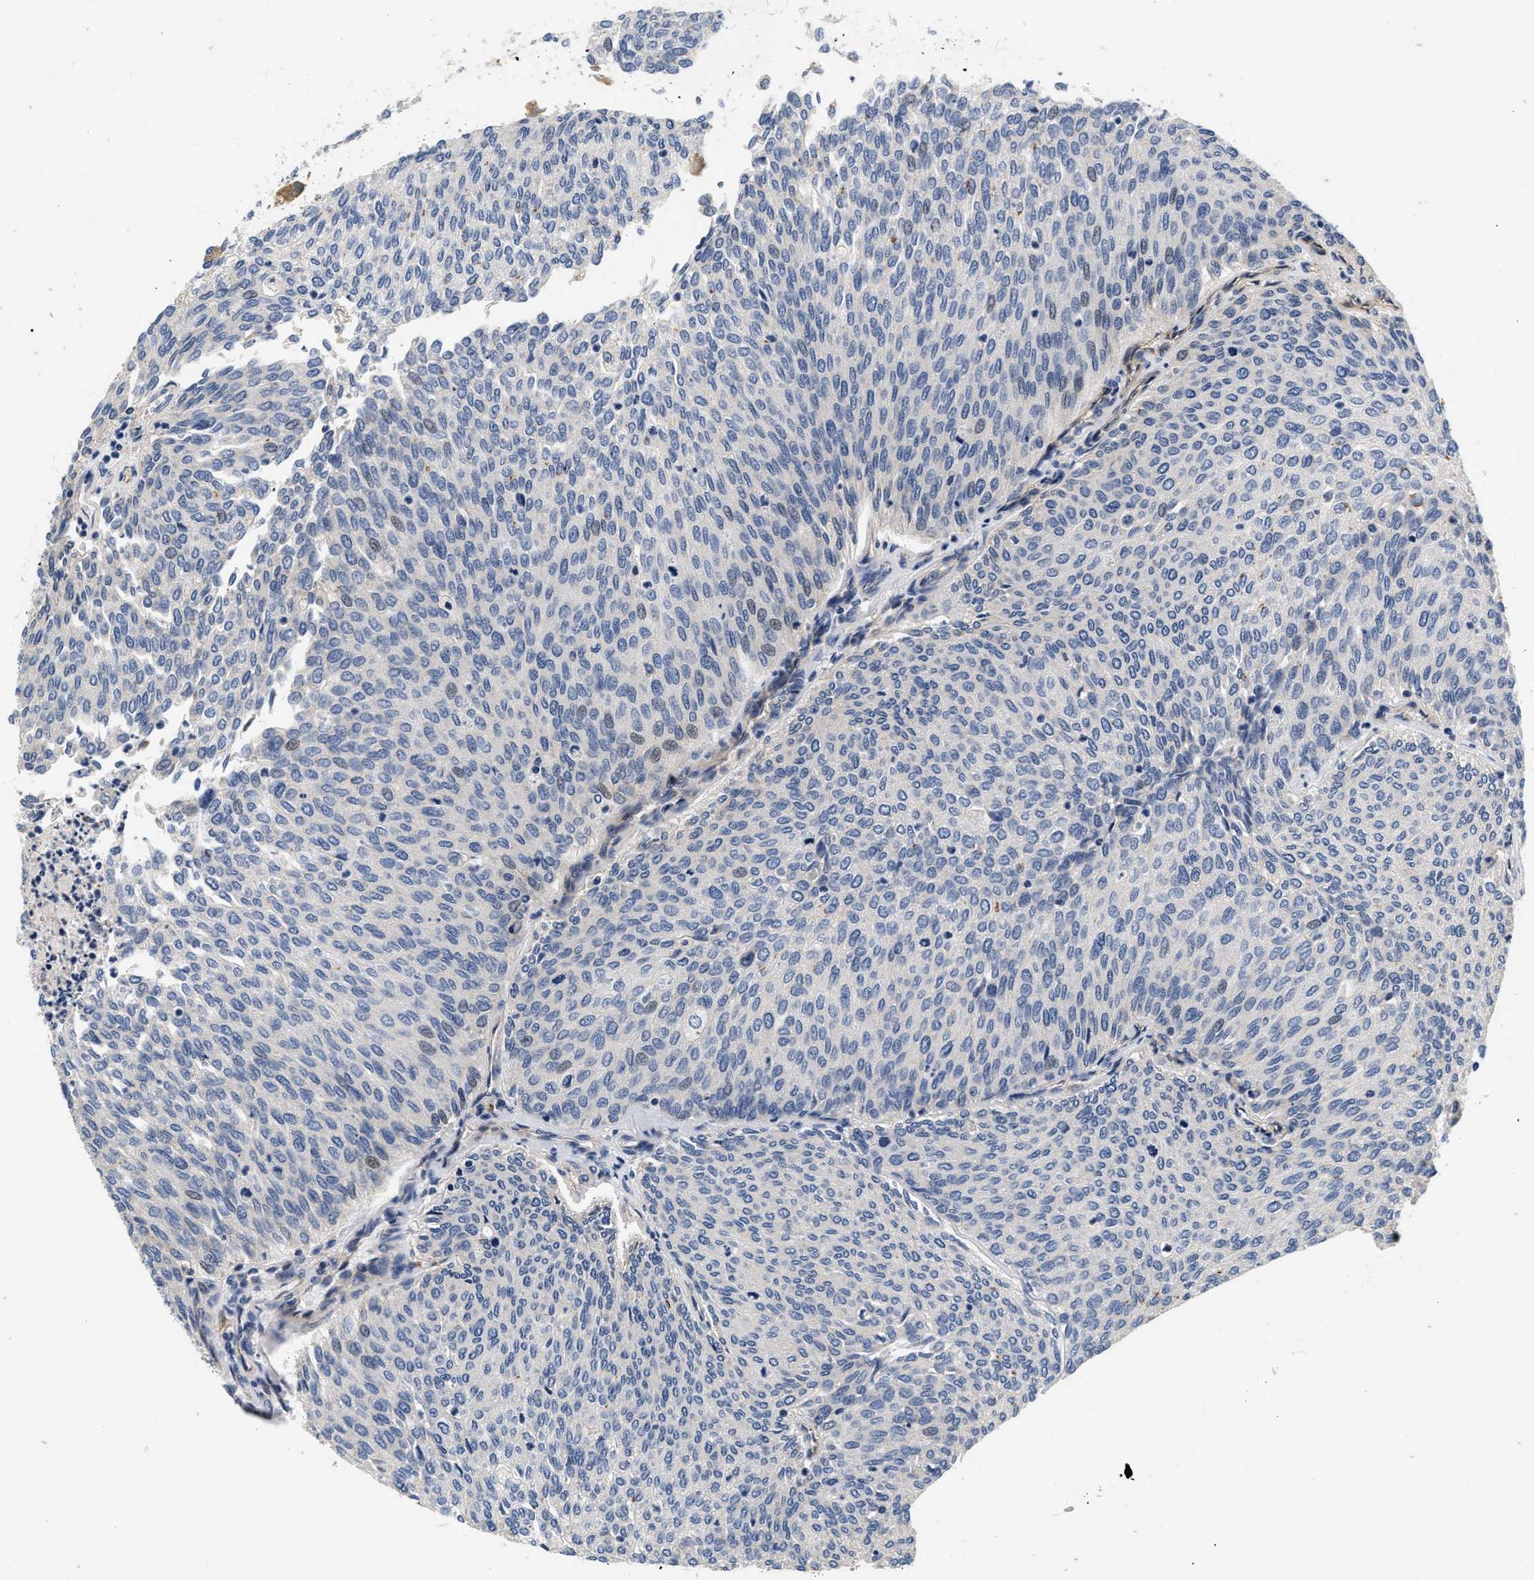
{"staining": {"intensity": "negative", "quantity": "none", "location": "none"}, "tissue": "urothelial cancer", "cell_type": "Tumor cells", "image_type": "cancer", "snomed": [{"axis": "morphology", "description": "Urothelial carcinoma, Low grade"}, {"axis": "topography", "description": "Urinary bladder"}], "caption": "The immunohistochemistry (IHC) image has no significant expression in tumor cells of low-grade urothelial carcinoma tissue.", "gene": "NME6", "patient": {"sex": "female", "age": 79}}